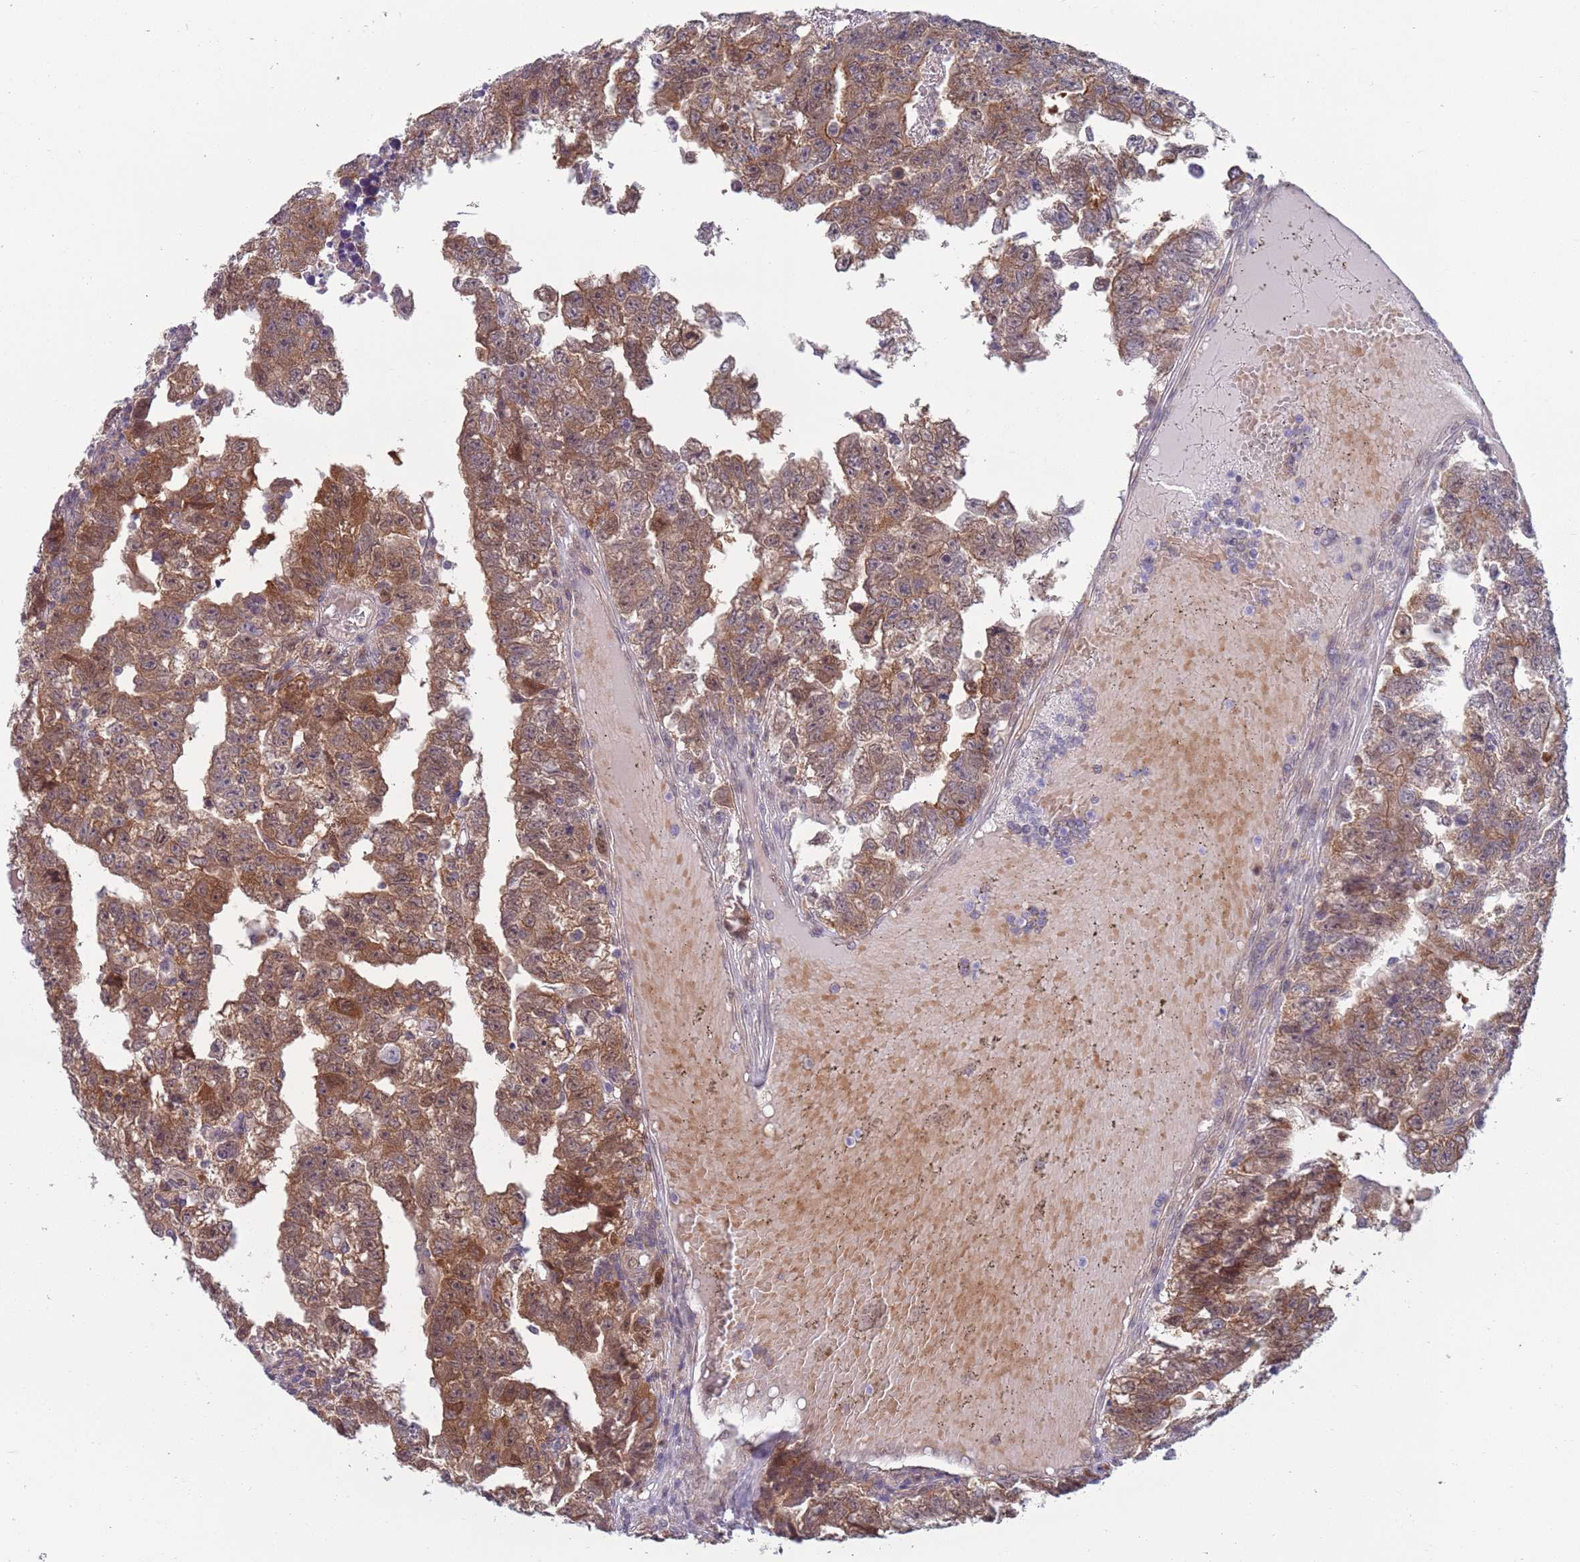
{"staining": {"intensity": "moderate", "quantity": "25%-75%", "location": "cytoplasmic/membranous"}, "tissue": "testis cancer", "cell_type": "Tumor cells", "image_type": "cancer", "snomed": [{"axis": "morphology", "description": "Carcinoma, Embryonal, NOS"}, {"axis": "topography", "description": "Testis"}], "caption": "Brown immunohistochemical staining in testis cancer demonstrates moderate cytoplasmic/membranous staining in about 25%-75% of tumor cells. Using DAB (3,3'-diaminobenzidine) (brown) and hematoxylin (blue) stains, captured at high magnification using brightfield microscopy.", "gene": "CLNS1A", "patient": {"sex": "male", "age": 25}}